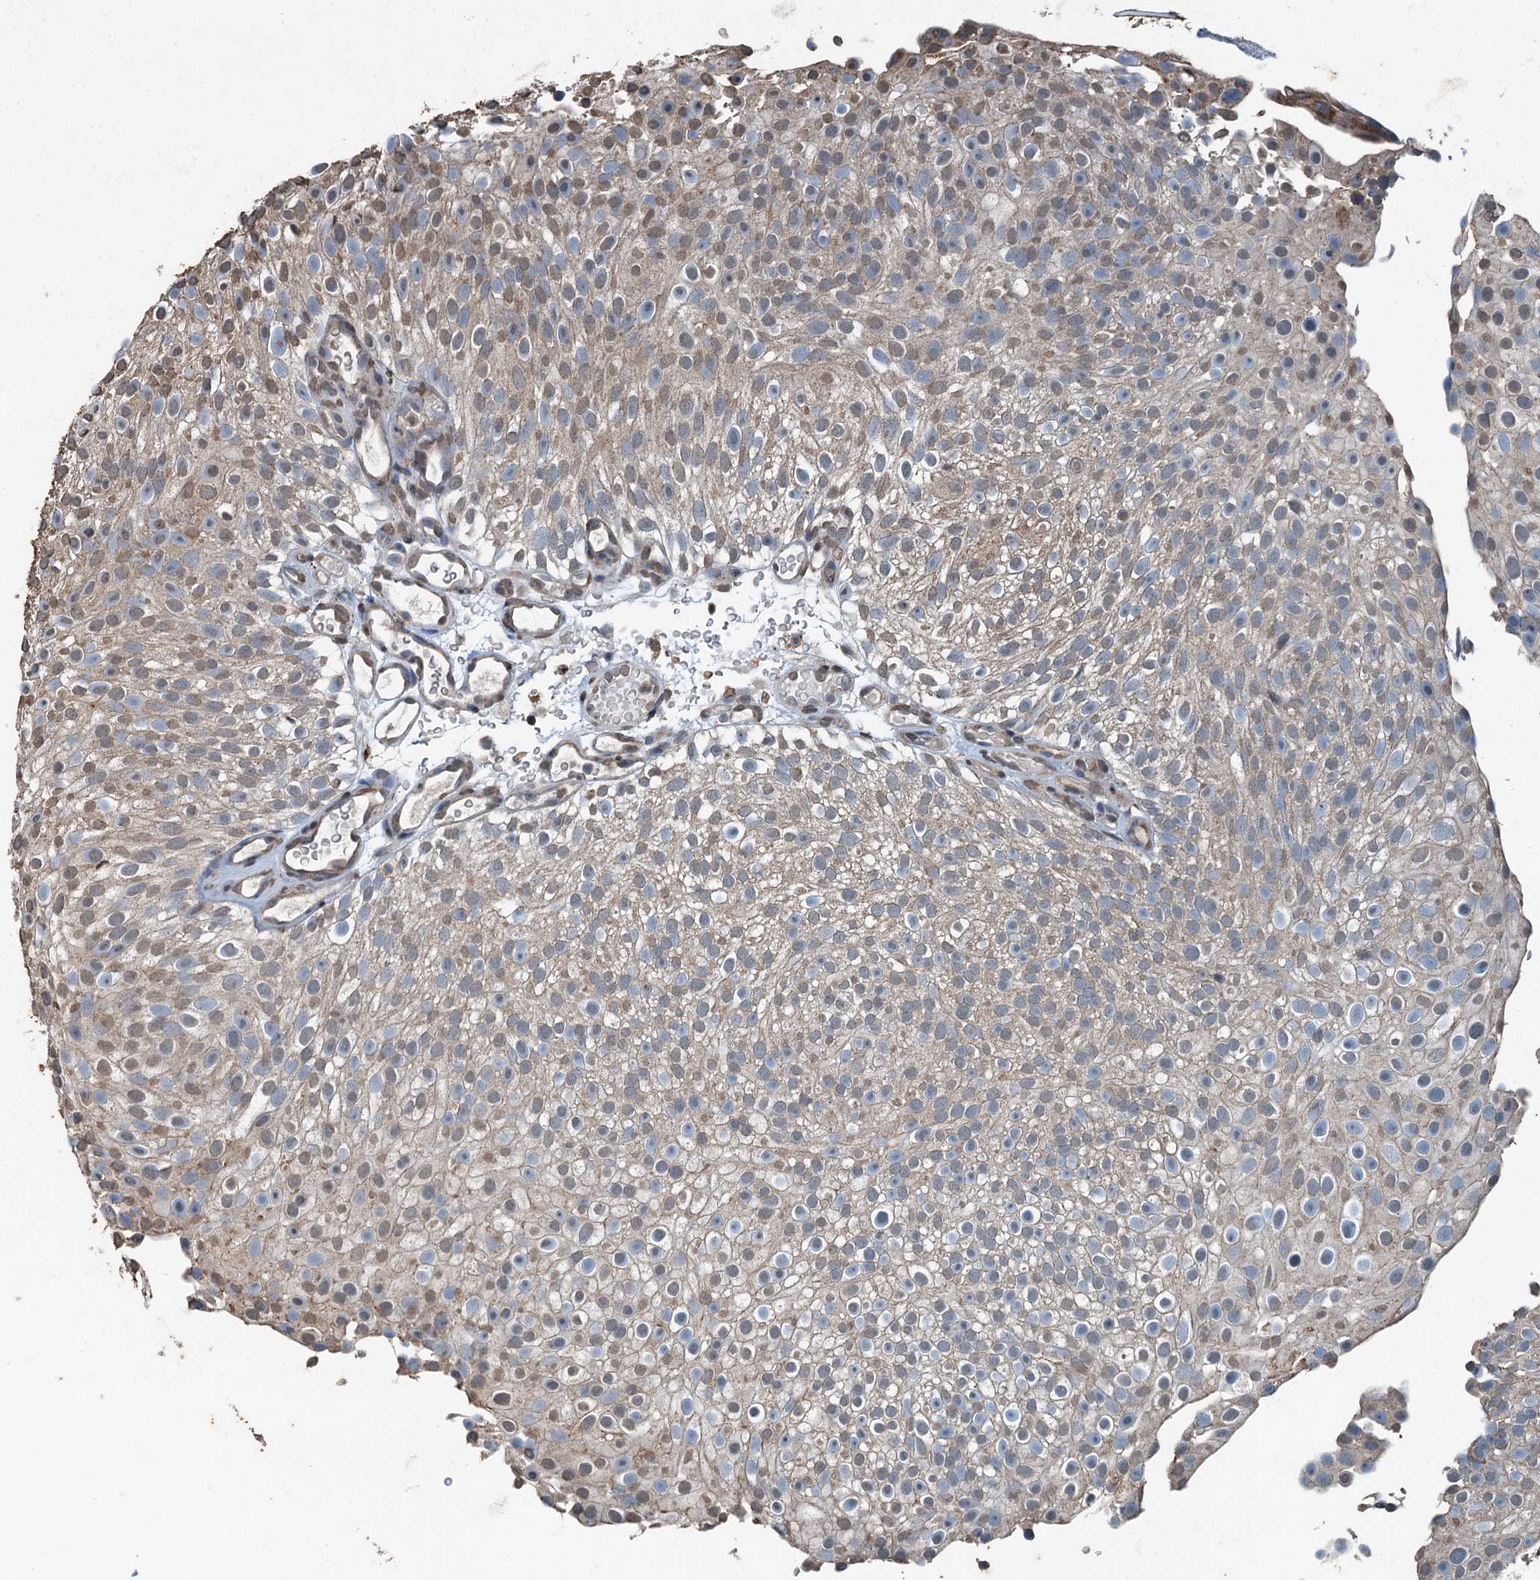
{"staining": {"intensity": "weak", "quantity": "<25%", "location": "nuclear"}, "tissue": "urothelial cancer", "cell_type": "Tumor cells", "image_type": "cancer", "snomed": [{"axis": "morphology", "description": "Urothelial carcinoma, Low grade"}, {"axis": "topography", "description": "Urinary bladder"}], "caption": "Tumor cells show no significant protein expression in low-grade urothelial carcinoma.", "gene": "TCTN1", "patient": {"sex": "male", "age": 78}}